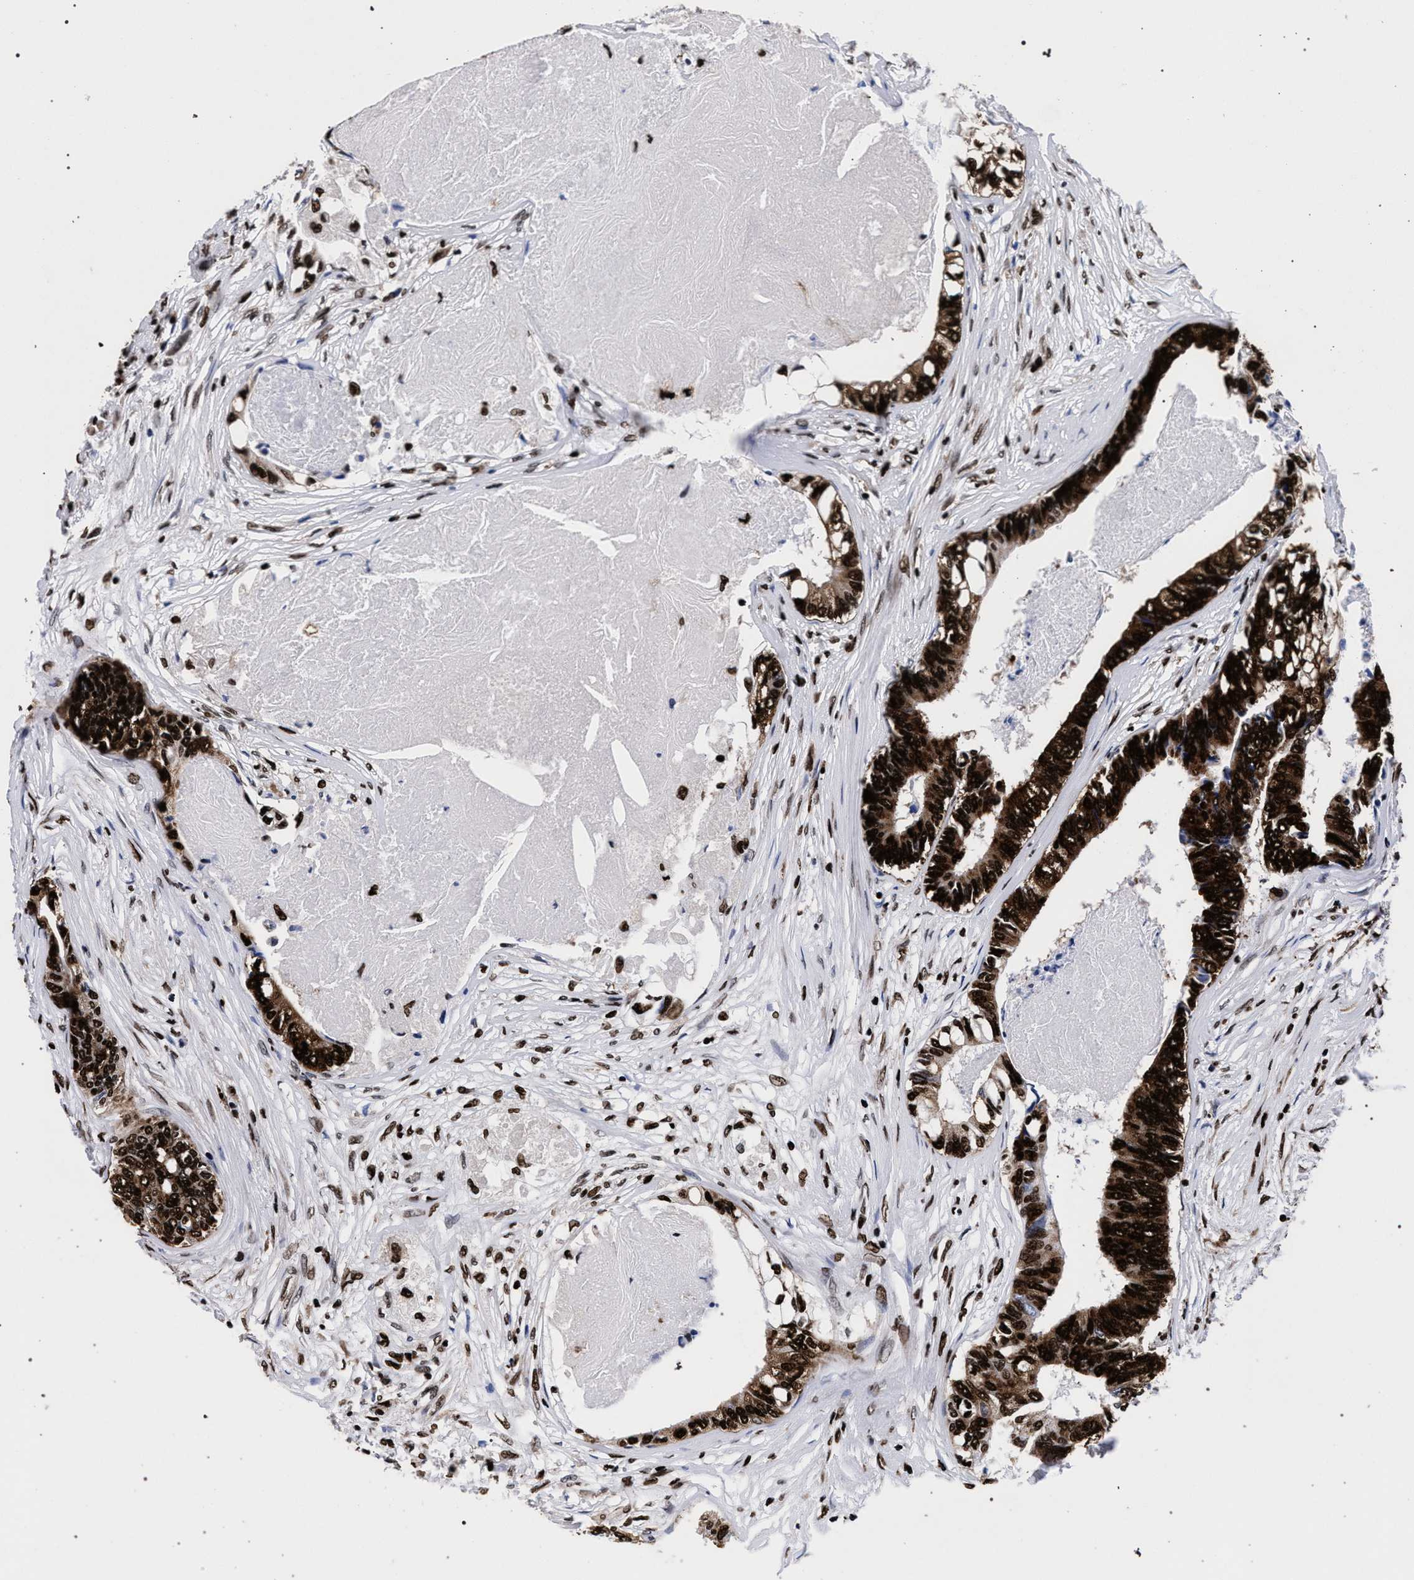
{"staining": {"intensity": "strong", "quantity": ">75%", "location": "cytoplasmic/membranous,nuclear"}, "tissue": "colorectal cancer", "cell_type": "Tumor cells", "image_type": "cancer", "snomed": [{"axis": "morphology", "description": "Adenocarcinoma, NOS"}, {"axis": "topography", "description": "Rectum"}], "caption": "Immunohistochemical staining of colorectal adenocarcinoma demonstrates strong cytoplasmic/membranous and nuclear protein expression in approximately >75% of tumor cells.", "gene": "HNRNPA1", "patient": {"sex": "male", "age": 63}}